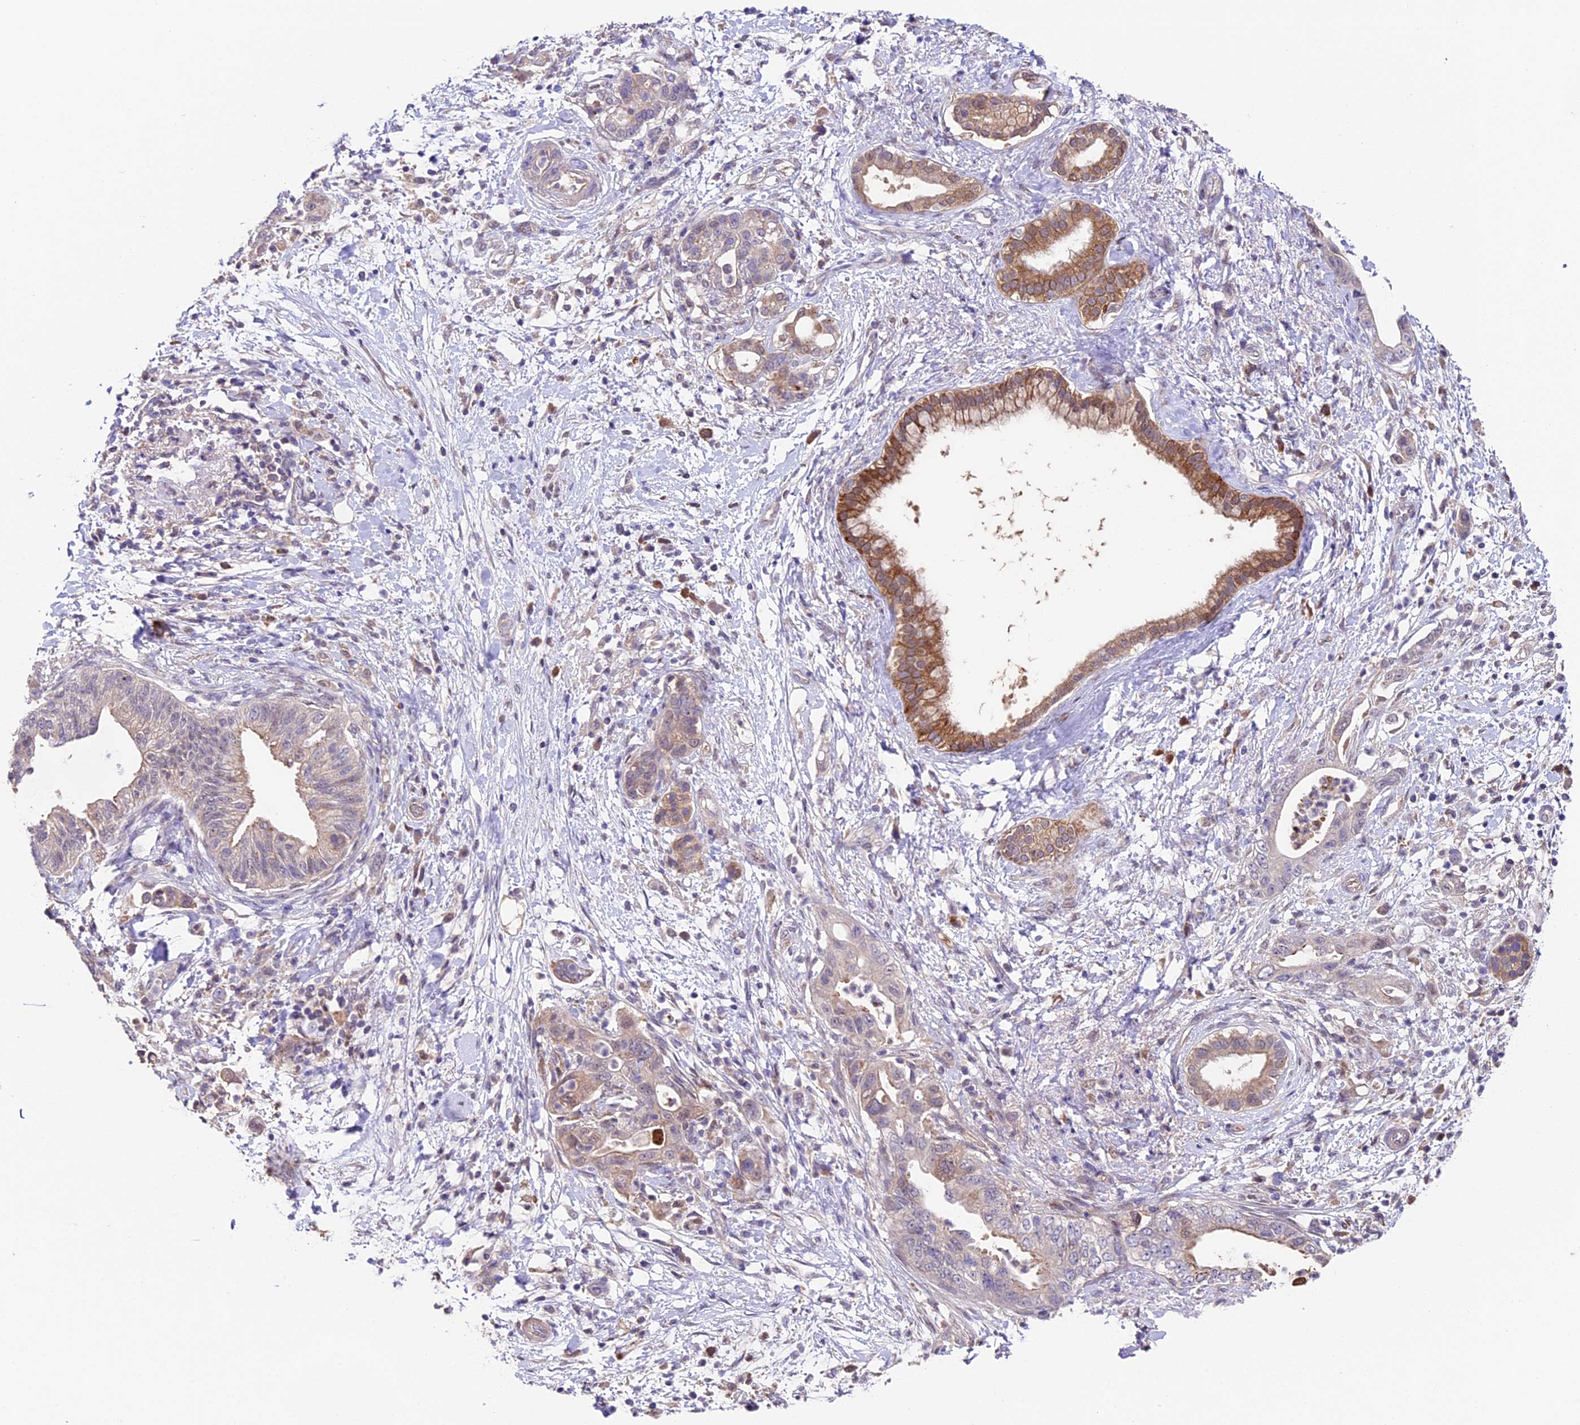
{"staining": {"intensity": "moderate", "quantity": "25%-75%", "location": "cytoplasmic/membranous"}, "tissue": "pancreatic cancer", "cell_type": "Tumor cells", "image_type": "cancer", "snomed": [{"axis": "morphology", "description": "Adenocarcinoma, NOS"}, {"axis": "topography", "description": "Pancreas"}], "caption": "There is medium levels of moderate cytoplasmic/membranous positivity in tumor cells of pancreatic cancer, as demonstrated by immunohistochemical staining (brown color).", "gene": "SBNO2", "patient": {"sex": "female", "age": 73}}